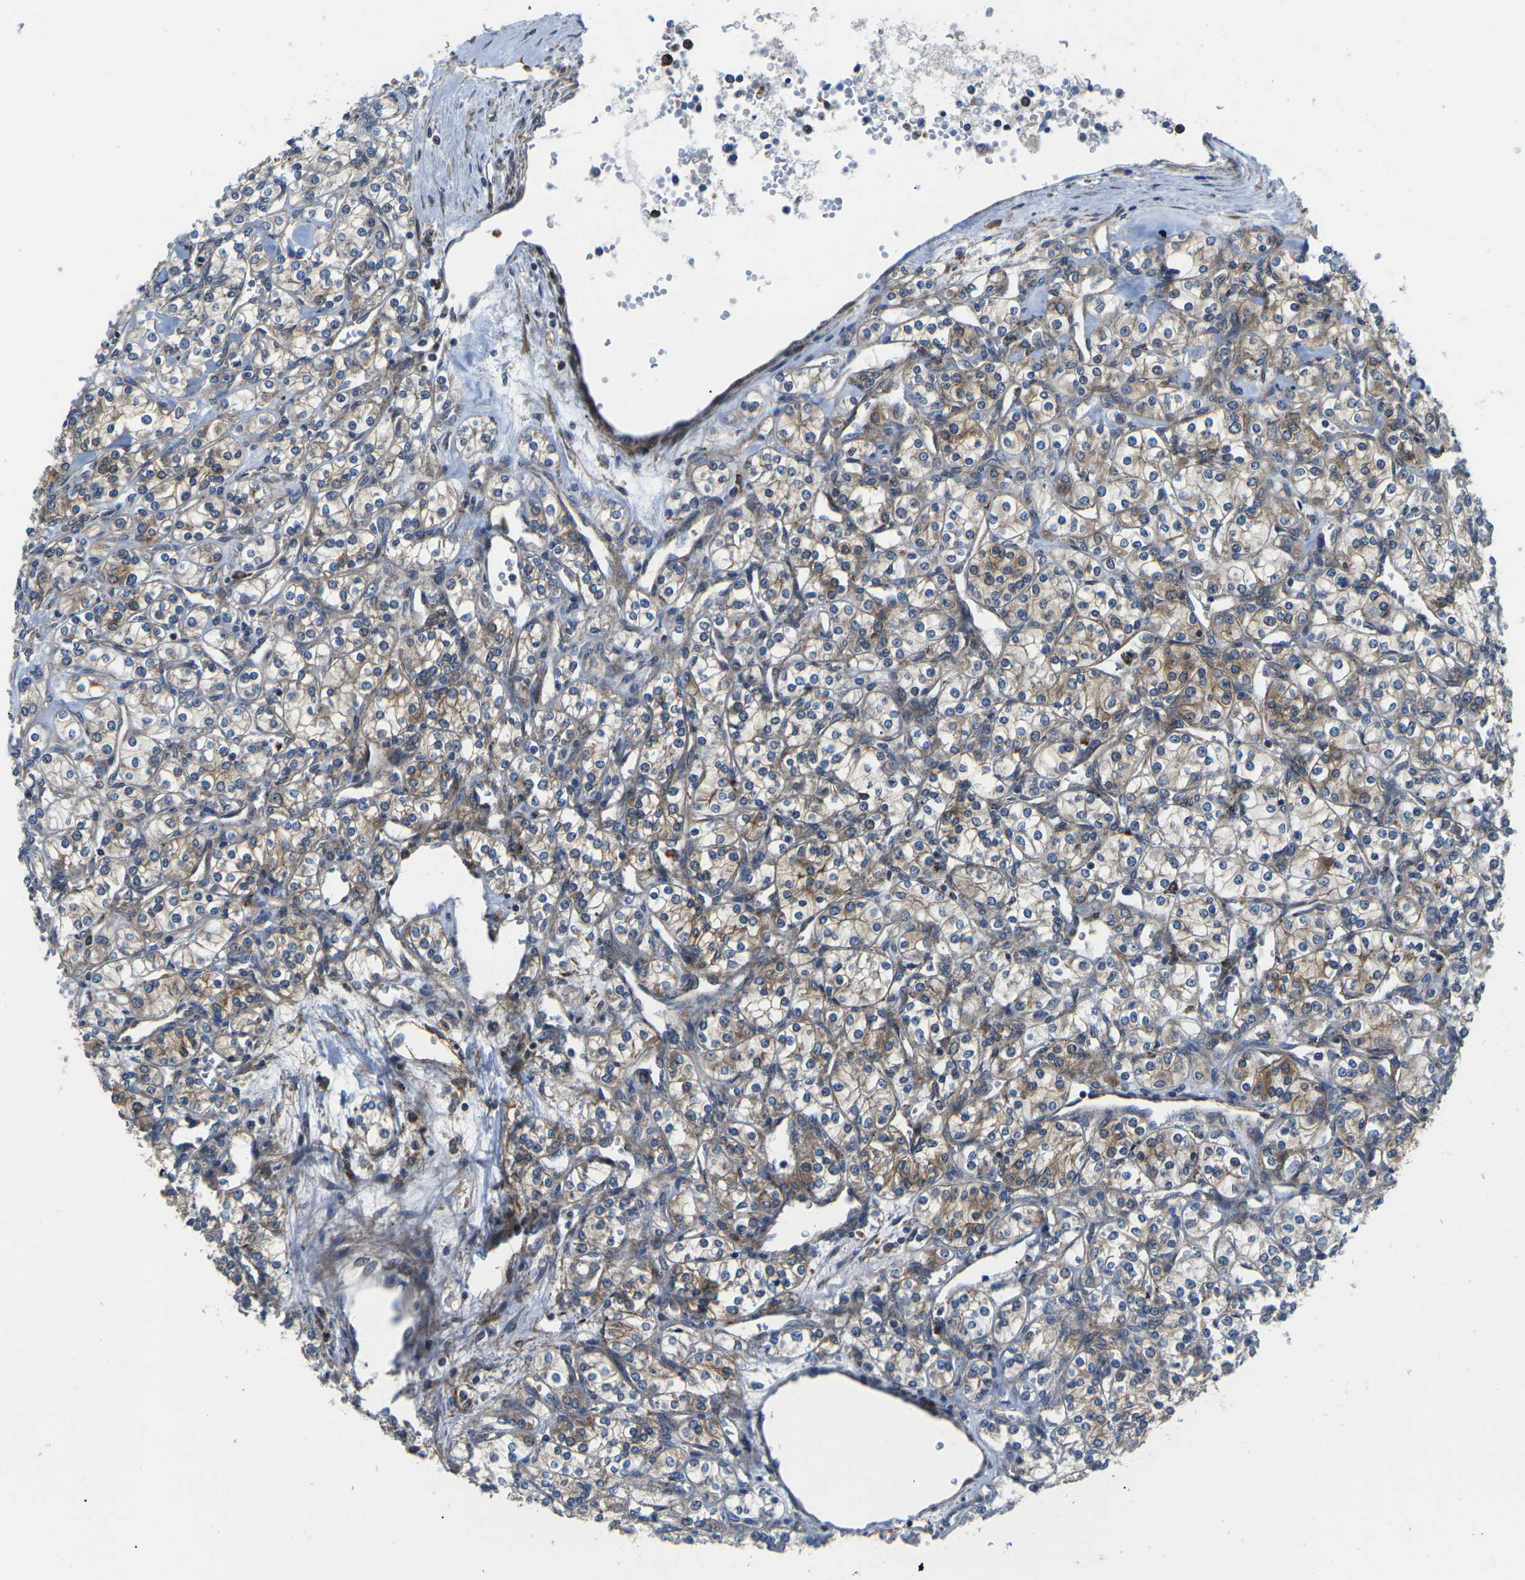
{"staining": {"intensity": "weak", "quantity": "25%-75%", "location": "cytoplasmic/membranous"}, "tissue": "renal cancer", "cell_type": "Tumor cells", "image_type": "cancer", "snomed": [{"axis": "morphology", "description": "Adenocarcinoma, NOS"}, {"axis": "topography", "description": "Kidney"}], "caption": "IHC photomicrograph of neoplastic tissue: renal cancer (adenocarcinoma) stained using immunohistochemistry reveals low levels of weak protein expression localized specifically in the cytoplasmic/membranous of tumor cells, appearing as a cytoplasmic/membranous brown color.", "gene": "DLG1", "patient": {"sex": "male", "age": 77}}